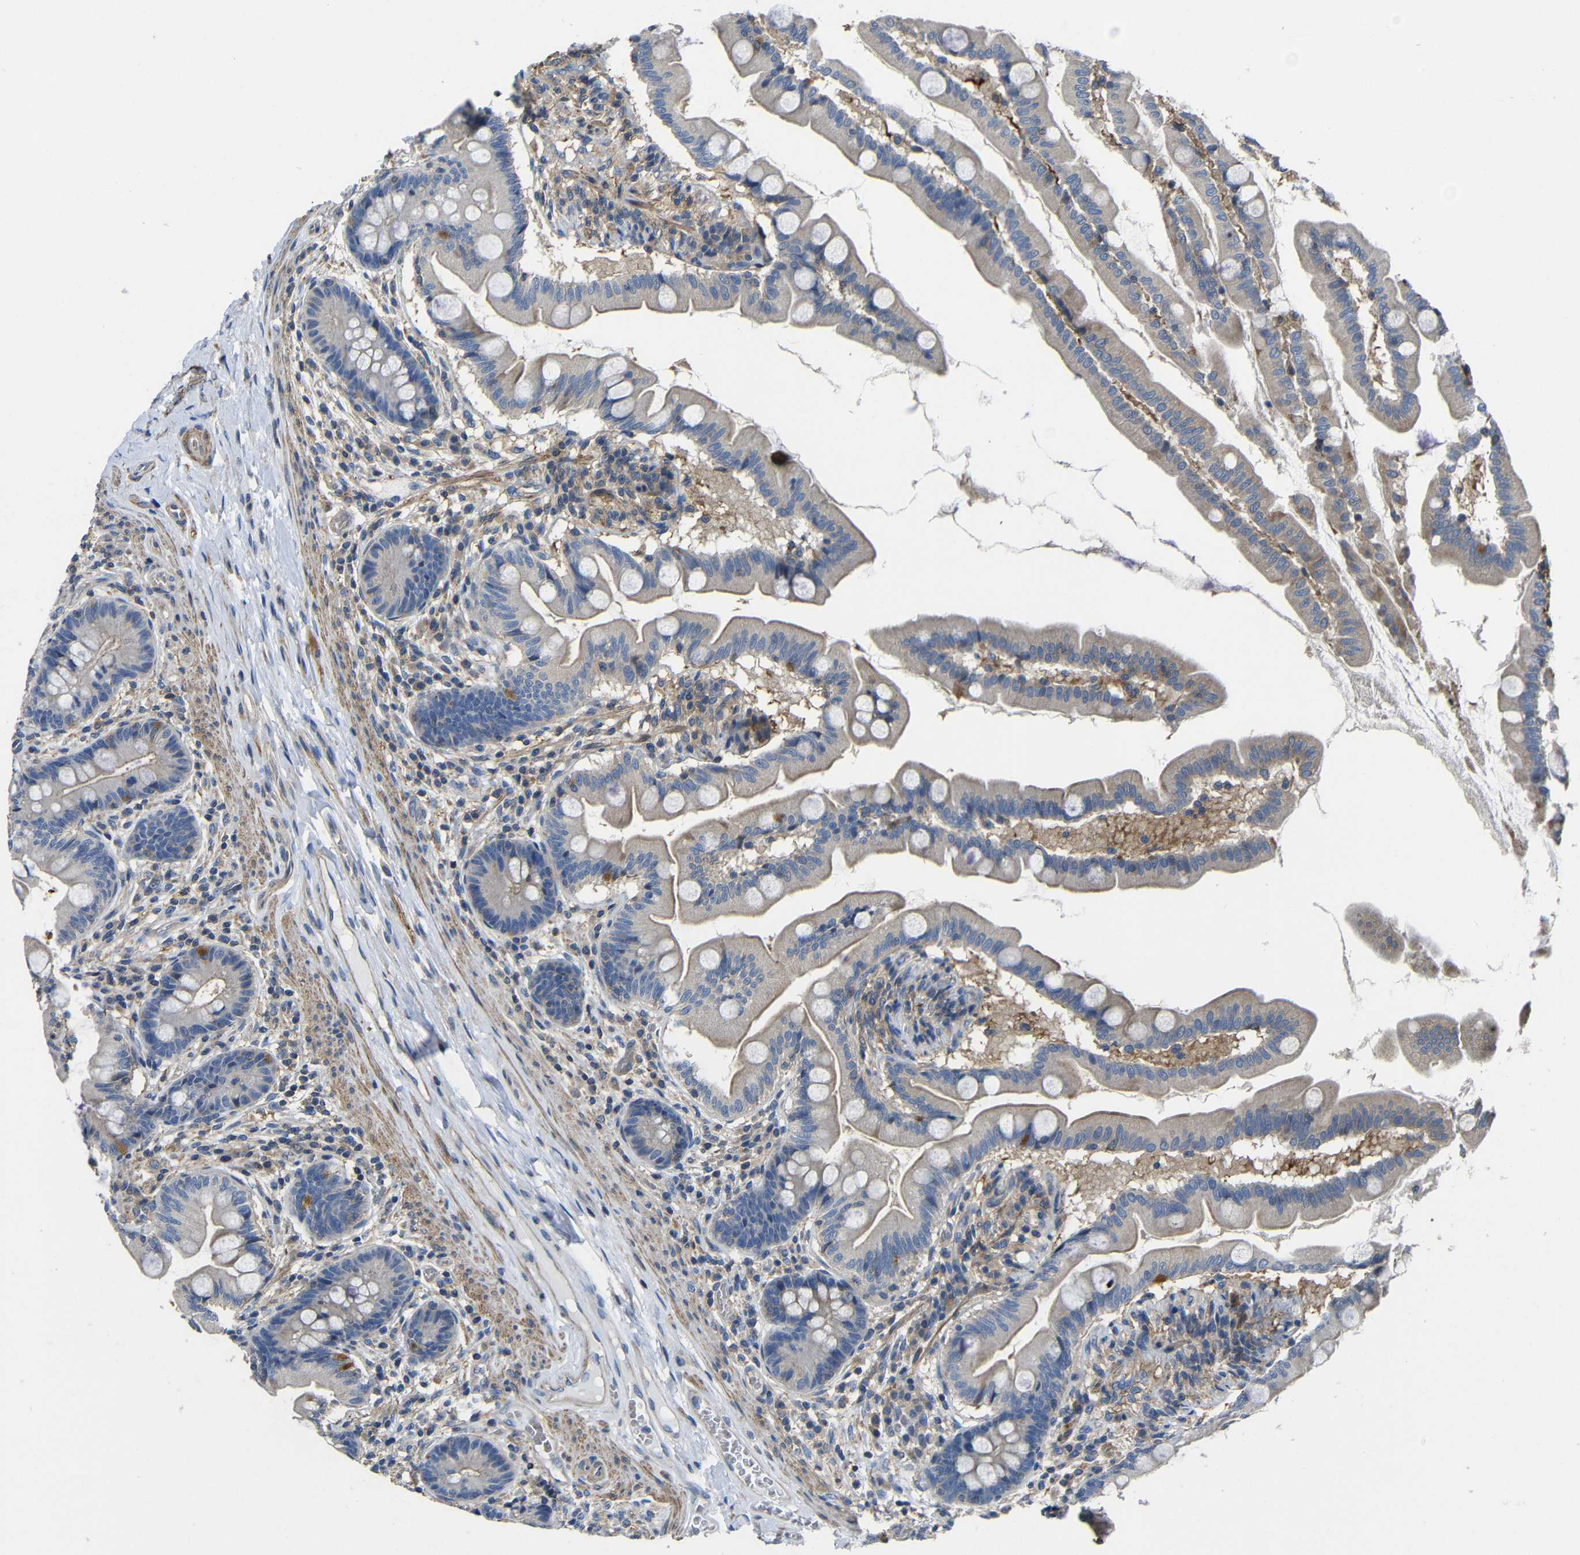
{"staining": {"intensity": "moderate", "quantity": "25%-75%", "location": "cytoplasmic/membranous"}, "tissue": "small intestine", "cell_type": "Glandular cells", "image_type": "normal", "snomed": [{"axis": "morphology", "description": "Normal tissue, NOS"}, {"axis": "topography", "description": "Small intestine"}], "caption": "This is an image of IHC staining of benign small intestine, which shows moderate positivity in the cytoplasmic/membranous of glandular cells.", "gene": "GDI1", "patient": {"sex": "female", "age": 56}}